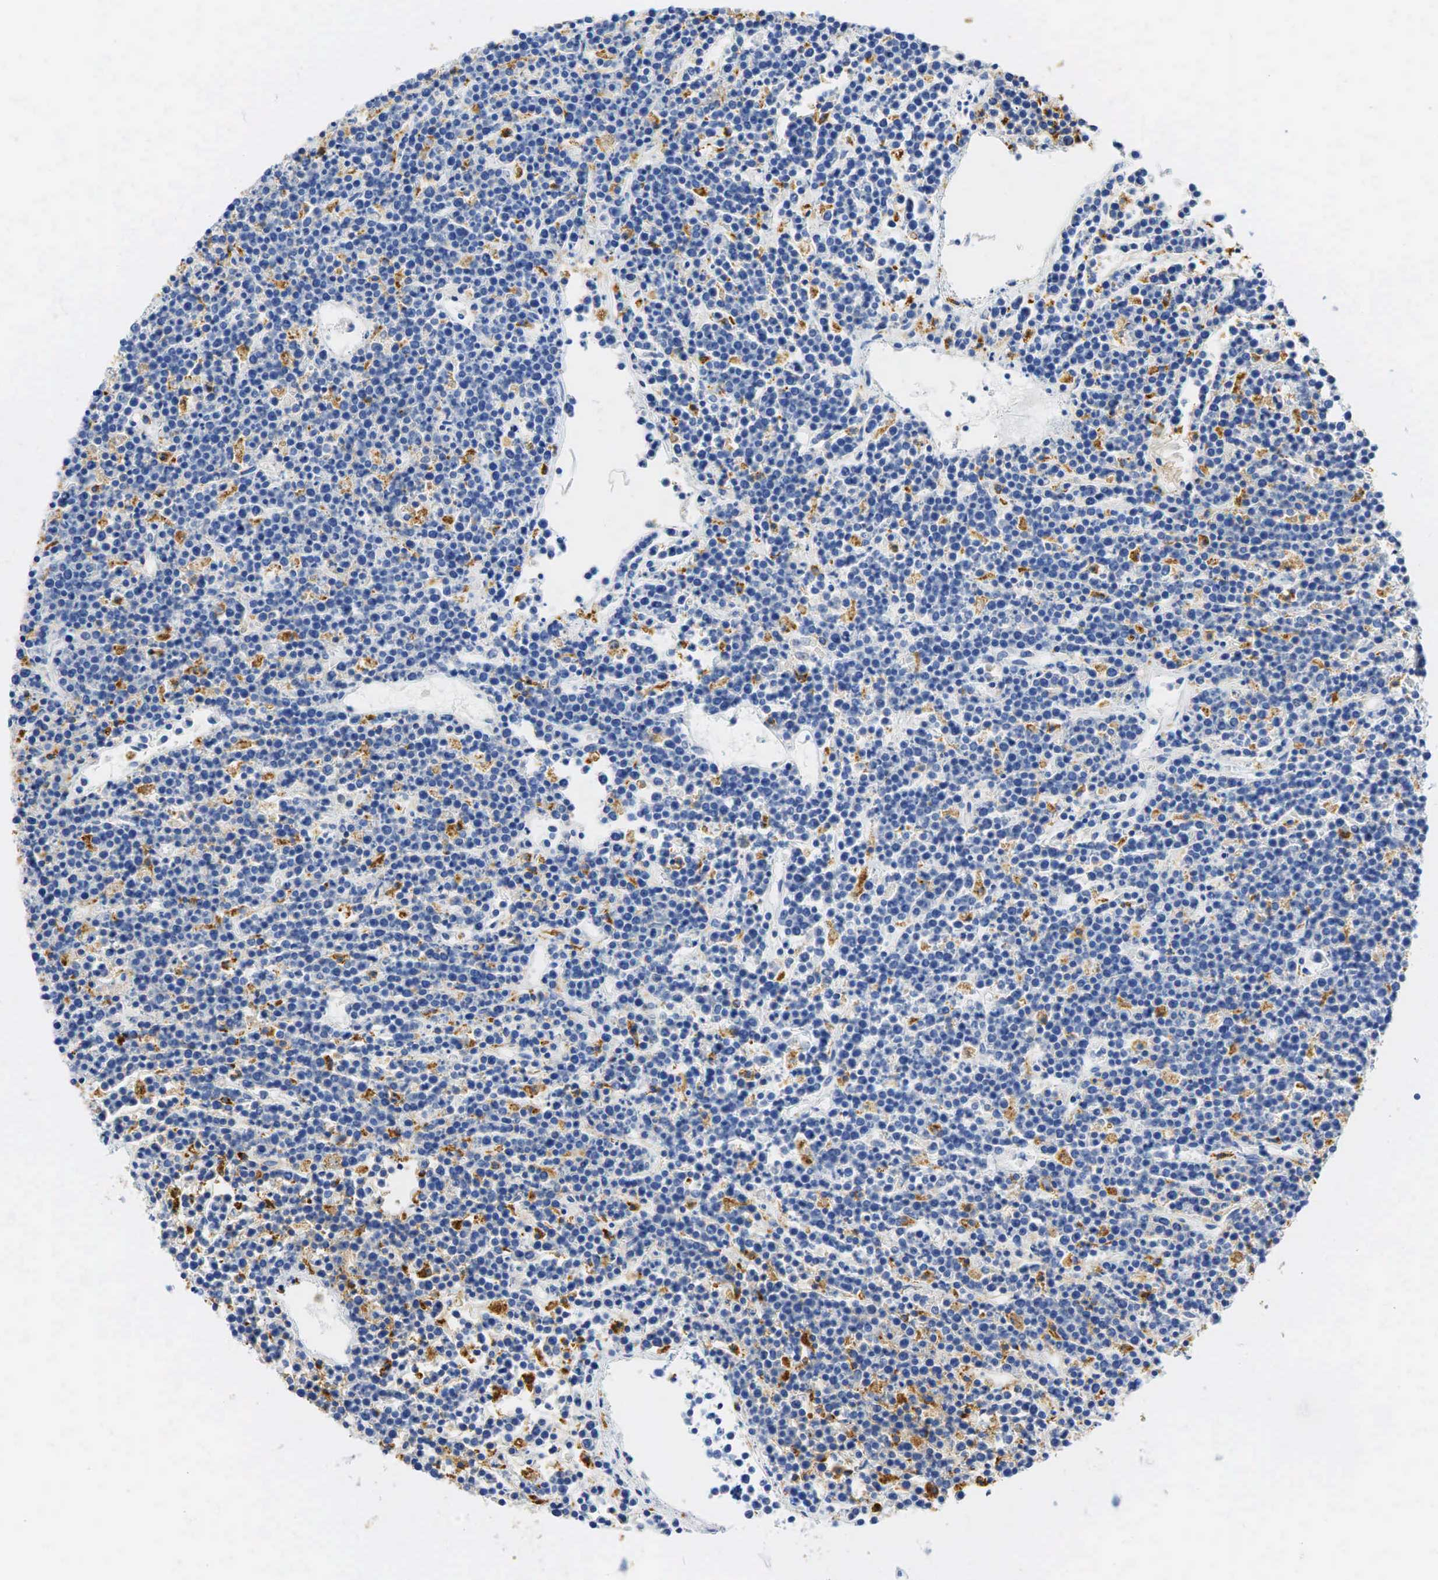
{"staining": {"intensity": "negative", "quantity": "none", "location": "none"}, "tissue": "lymphoma", "cell_type": "Tumor cells", "image_type": "cancer", "snomed": [{"axis": "morphology", "description": "Malignant lymphoma, non-Hodgkin's type, High grade"}, {"axis": "topography", "description": "Ovary"}], "caption": "The immunohistochemistry image has no significant staining in tumor cells of high-grade malignant lymphoma, non-Hodgkin's type tissue. Brightfield microscopy of immunohistochemistry stained with DAB (3,3'-diaminobenzidine) (brown) and hematoxylin (blue), captured at high magnification.", "gene": "CD68", "patient": {"sex": "female", "age": 56}}